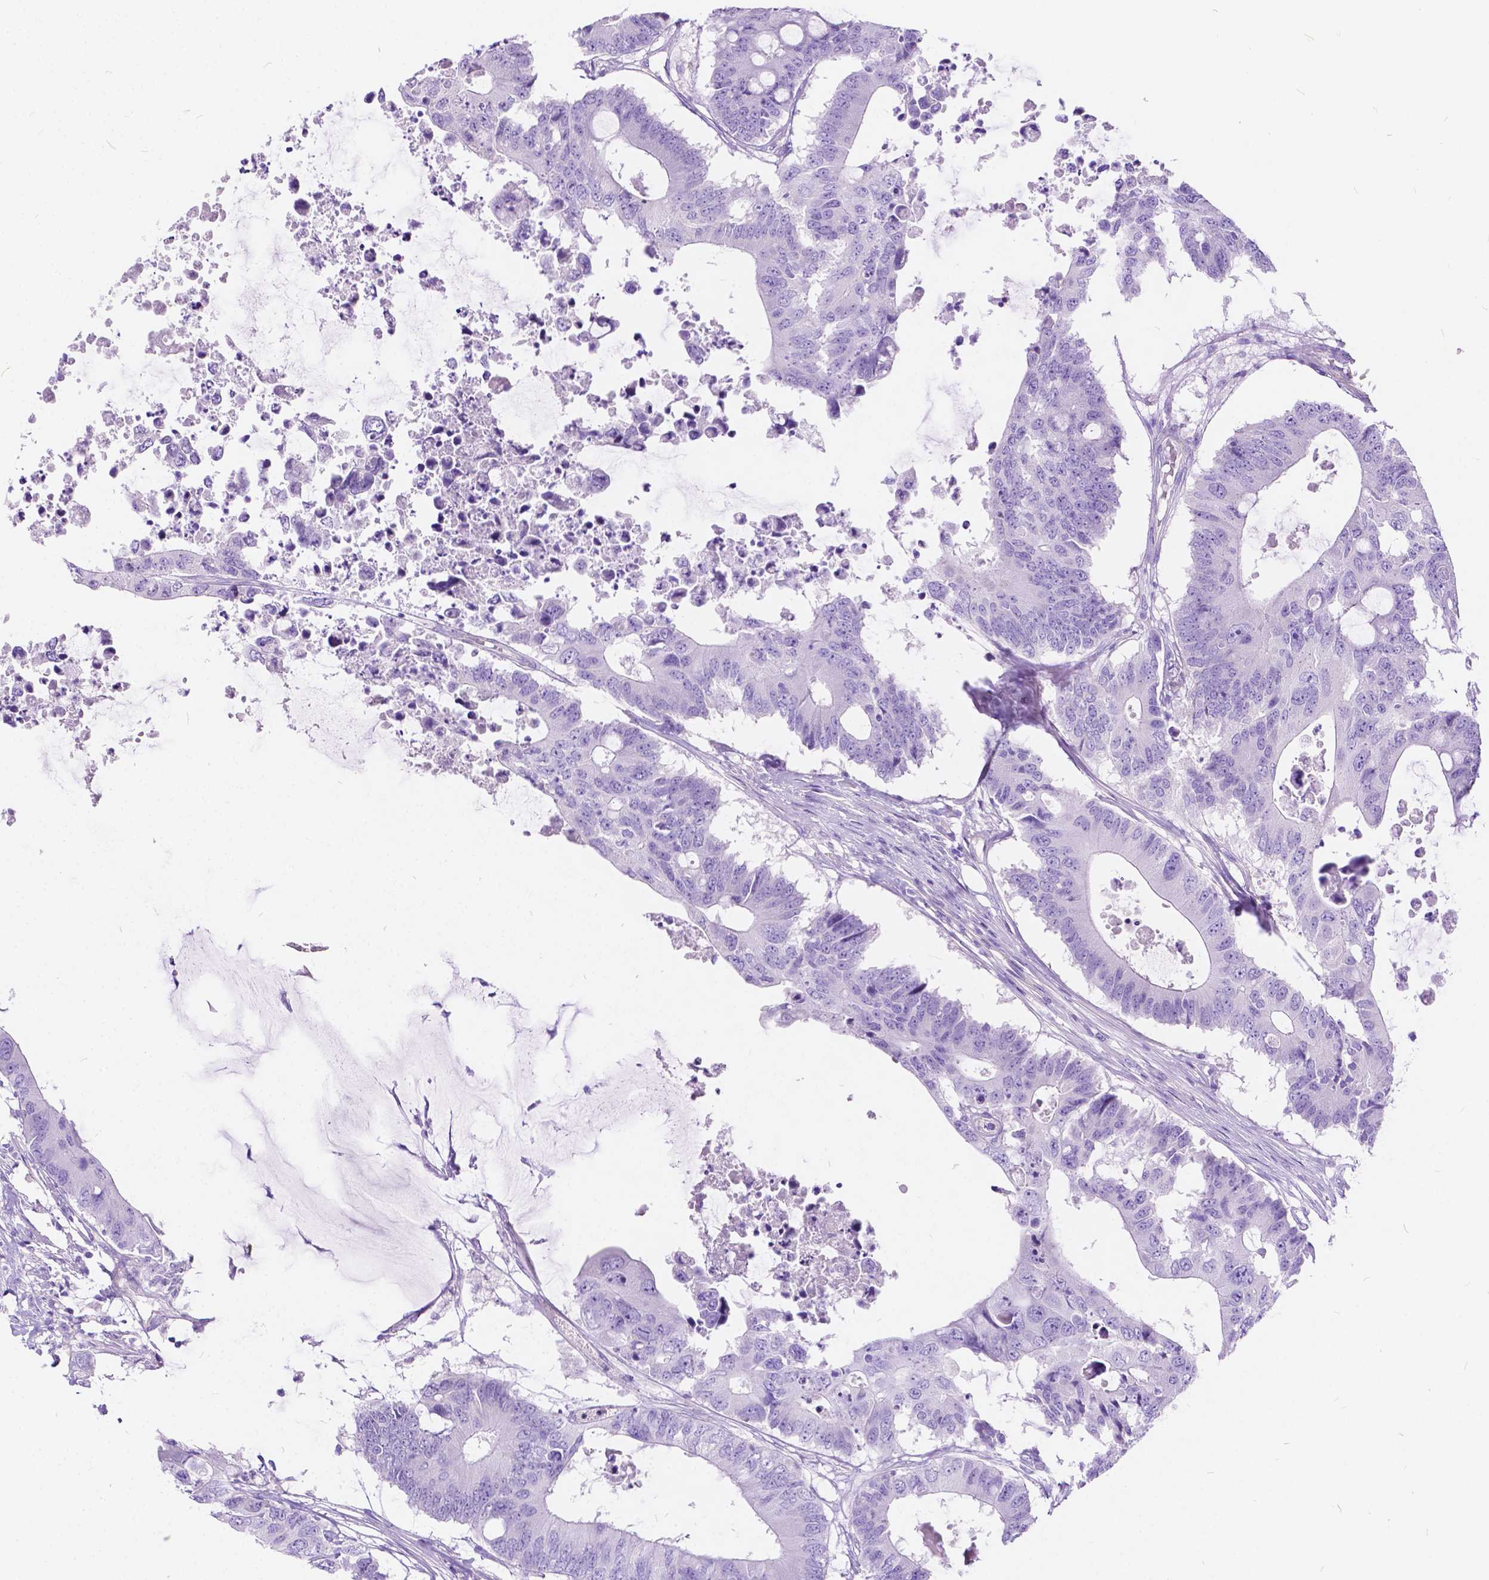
{"staining": {"intensity": "negative", "quantity": "none", "location": "none"}, "tissue": "colorectal cancer", "cell_type": "Tumor cells", "image_type": "cancer", "snomed": [{"axis": "morphology", "description": "Adenocarcinoma, NOS"}, {"axis": "topography", "description": "Colon"}], "caption": "This is a micrograph of immunohistochemistry staining of colorectal adenocarcinoma, which shows no expression in tumor cells.", "gene": "CHRM1", "patient": {"sex": "male", "age": 71}}